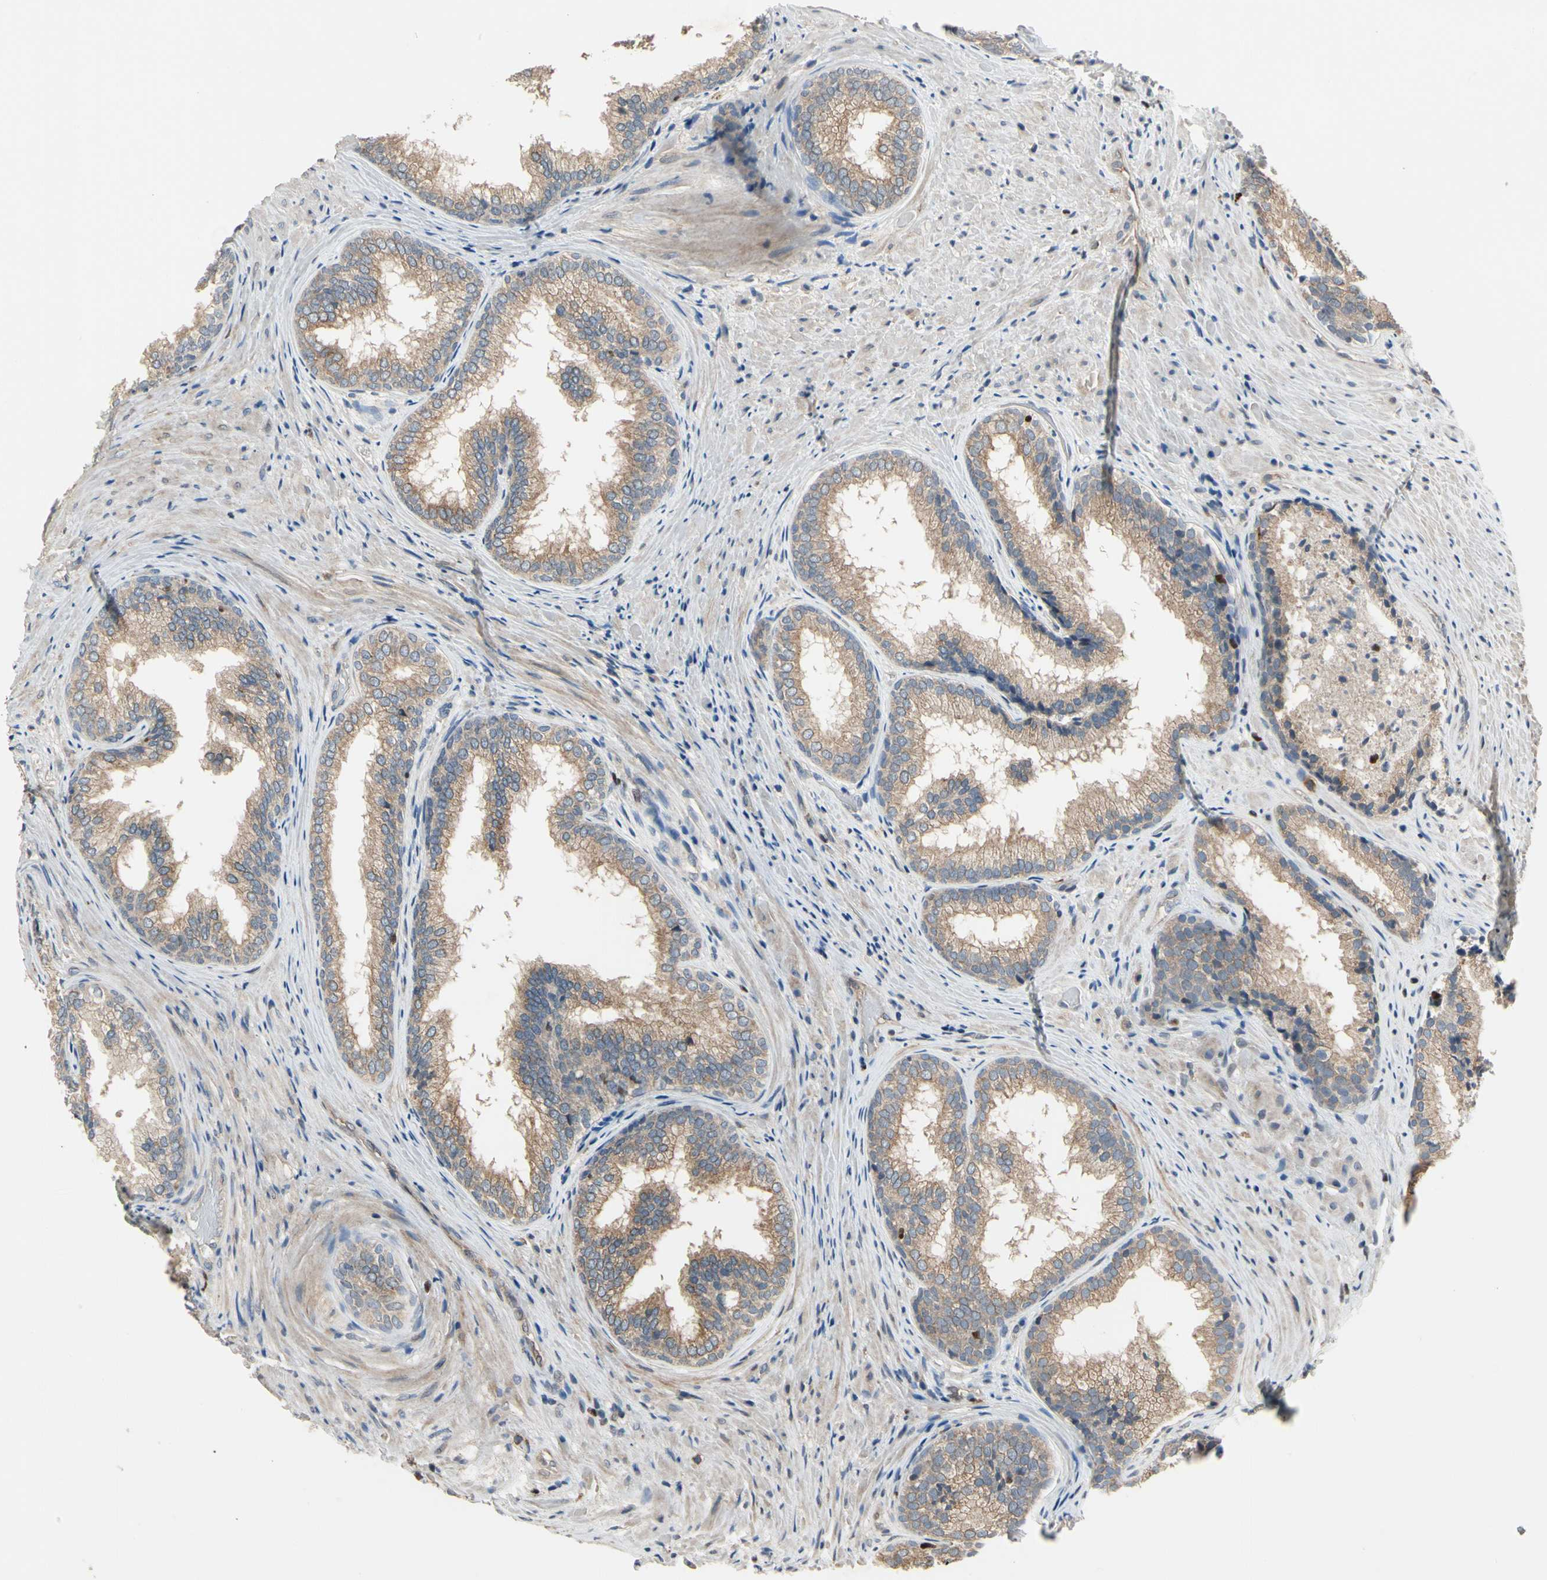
{"staining": {"intensity": "moderate", "quantity": ">75%", "location": "cytoplasmic/membranous"}, "tissue": "prostate", "cell_type": "Glandular cells", "image_type": "normal", "snomed": [{"axis": "morphology", "description": "Normal tissue, NOS"}, {"axis": "topography", "description": "Prostate"}], "caption": "DAB (3,3'-diaminobenzidine) immunohistochemical staining of normal human prostate displays moderate cytoplasmic/membranous protein positivity in approximately >75% of glandular cells.", "gene": "CGREF1", "patient": {"sex": "male", "age": 76}}